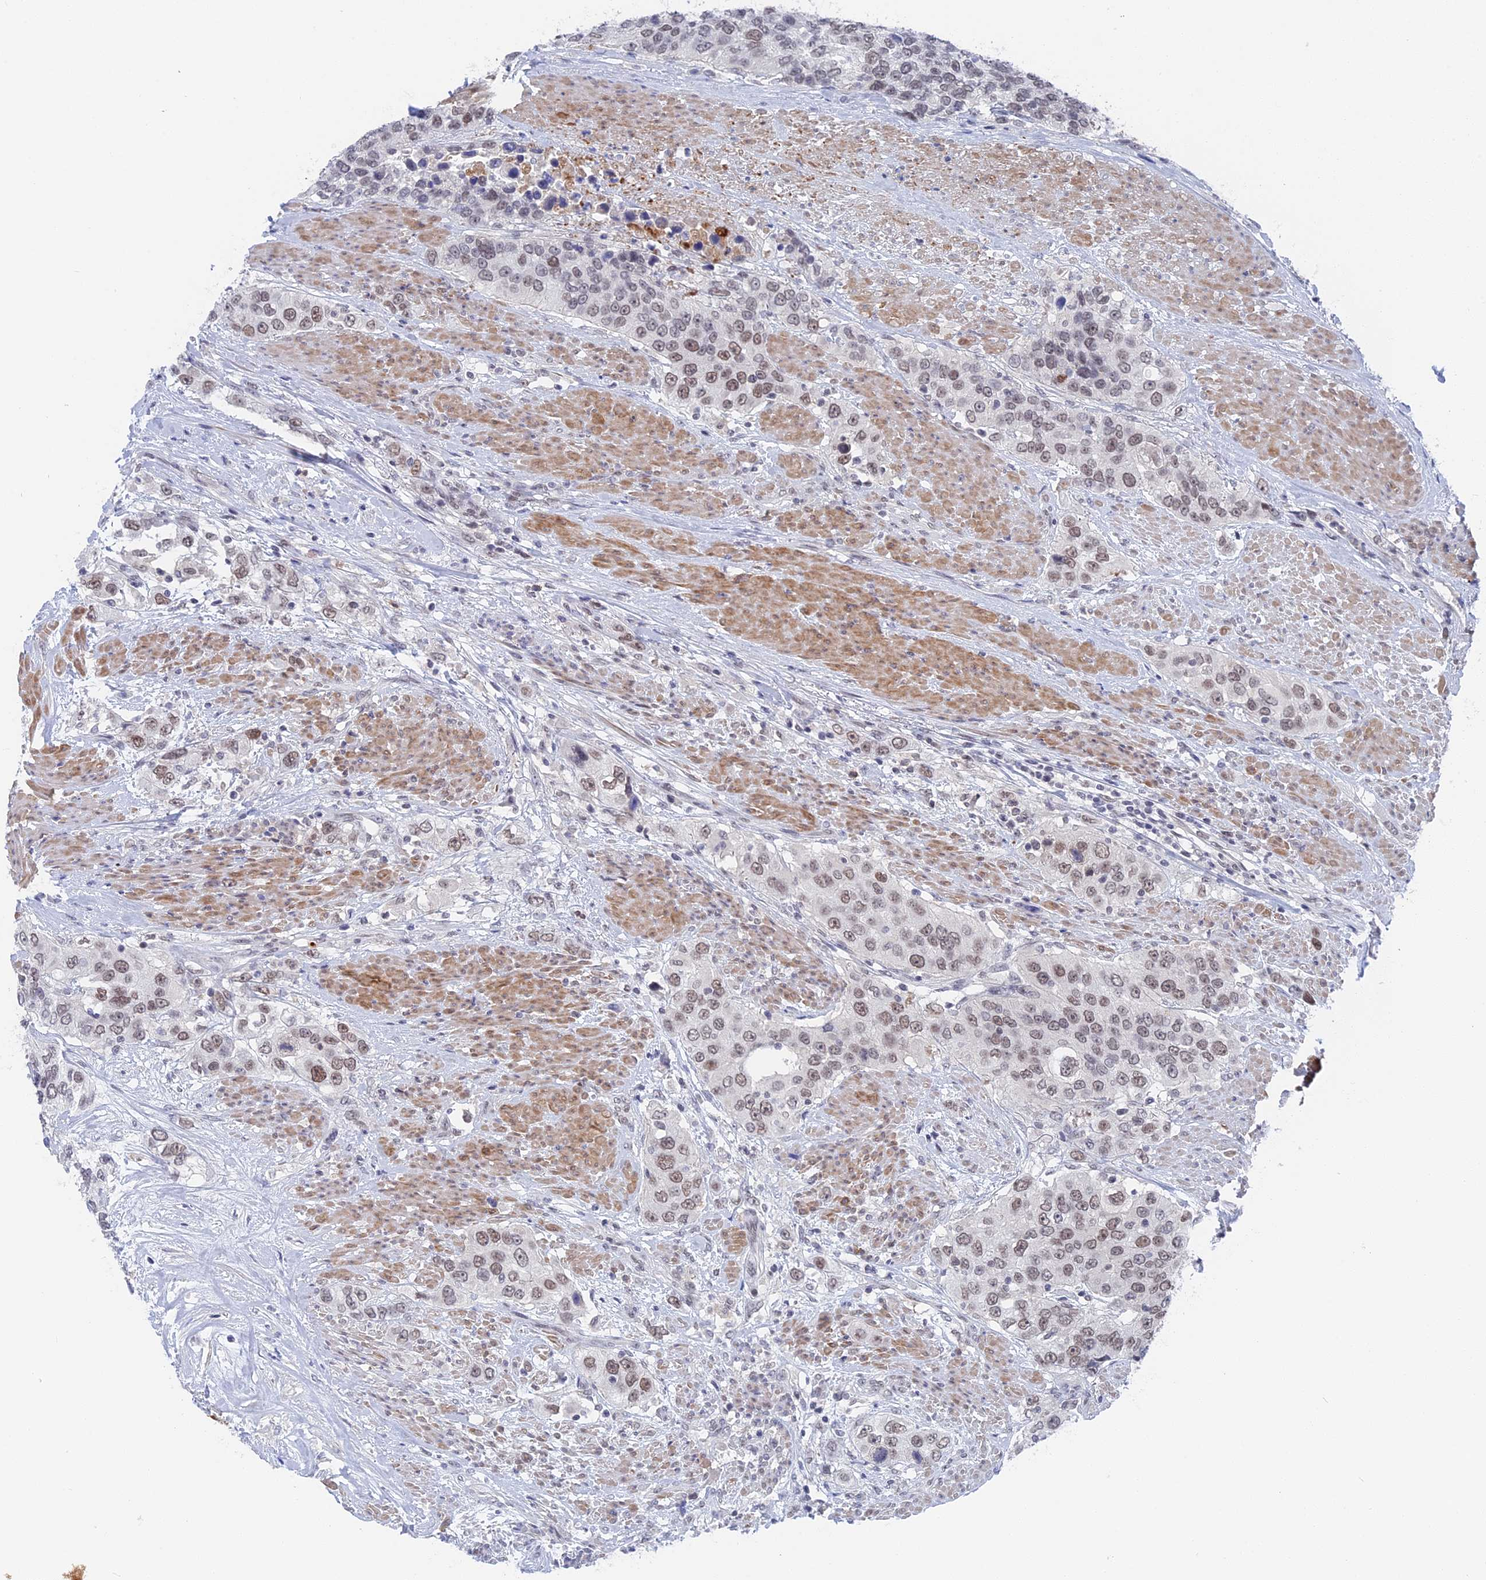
{"staining": {"intensity": "moderate", "quantity": "25%-75%", "location": "nuclear"}, "tissue": "urothelial cancer", "cell_type": "Tumor cells", "image_type": "cancer", "snomed": [{"axis": "morphology", "description": "Urothelial carcinoma, High grade"}, {"axis": "topography", "description": "Urinary bladder"}], "caption": "Brown immunohistochemical staining in human urothelial carcinoma (high-grade) displays moderate nuclear positivity in approximately 25%-75% of tumor cells.", "gene": "BRD2", "patient": {"sex": "female", "age": 80}}